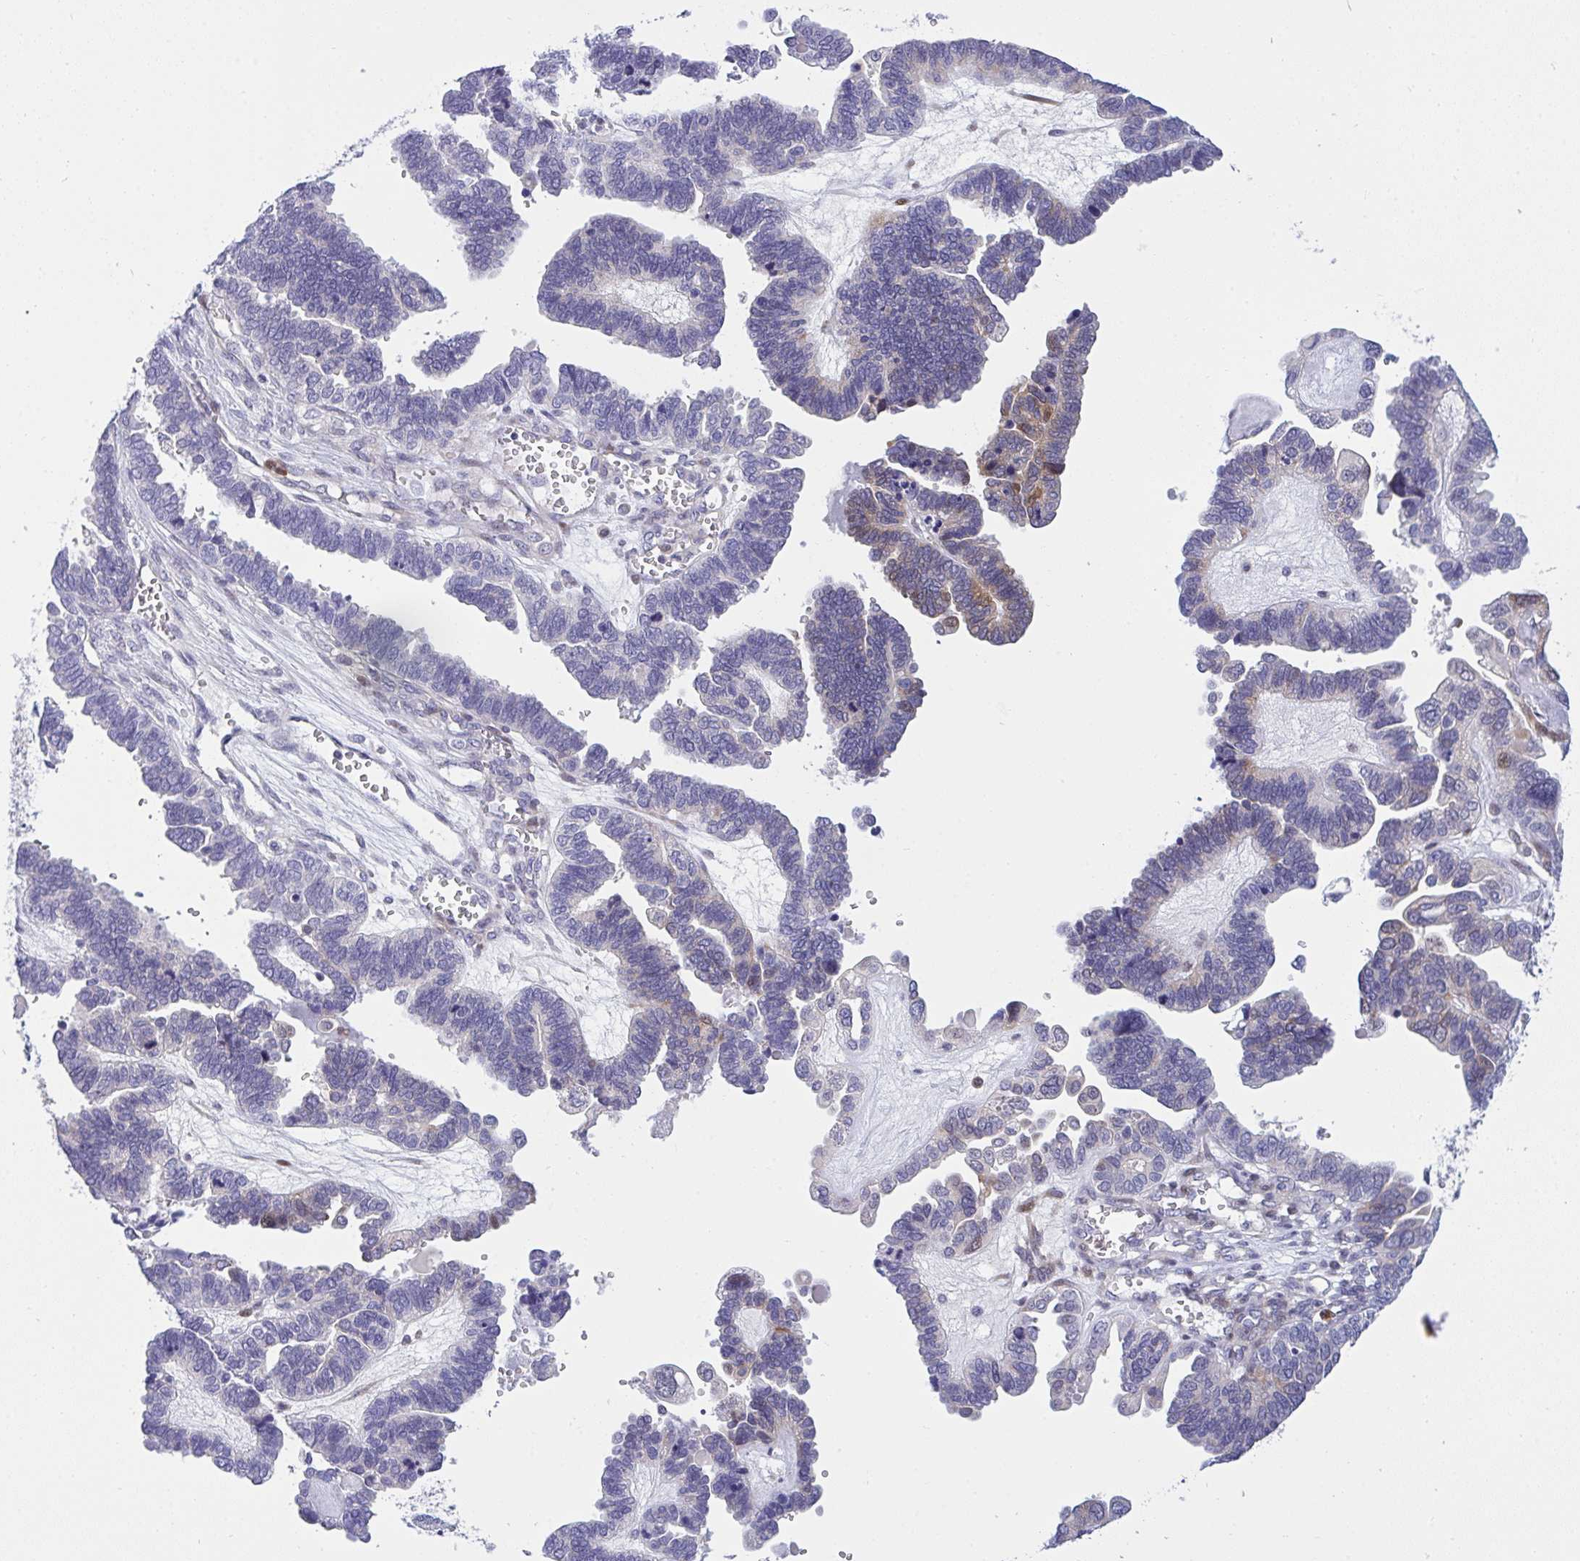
{"staining": {"intensity": "moderate", "quantity": "<25%", "location": "cytoplasmic/membranous"}, "tissue": "ovarian cancer", "cell_type": "Tumor cells", "image_type": "cancer", "snomed": [{"axis": "morphology", "description": "Cystadenocarcinoma, serous, NOS"}, {"axis": "topography", "description": "Ovary"}], "caption": "Immunohistochemistry (IHC) of serous cystadenocarcinoma (ovarian) displays low levels of moderate cytoplasmic/membranous expression in about <25% of tumor cells.", "gene": "ZNF554", "patient": {"sex": "female", "age": 51}}